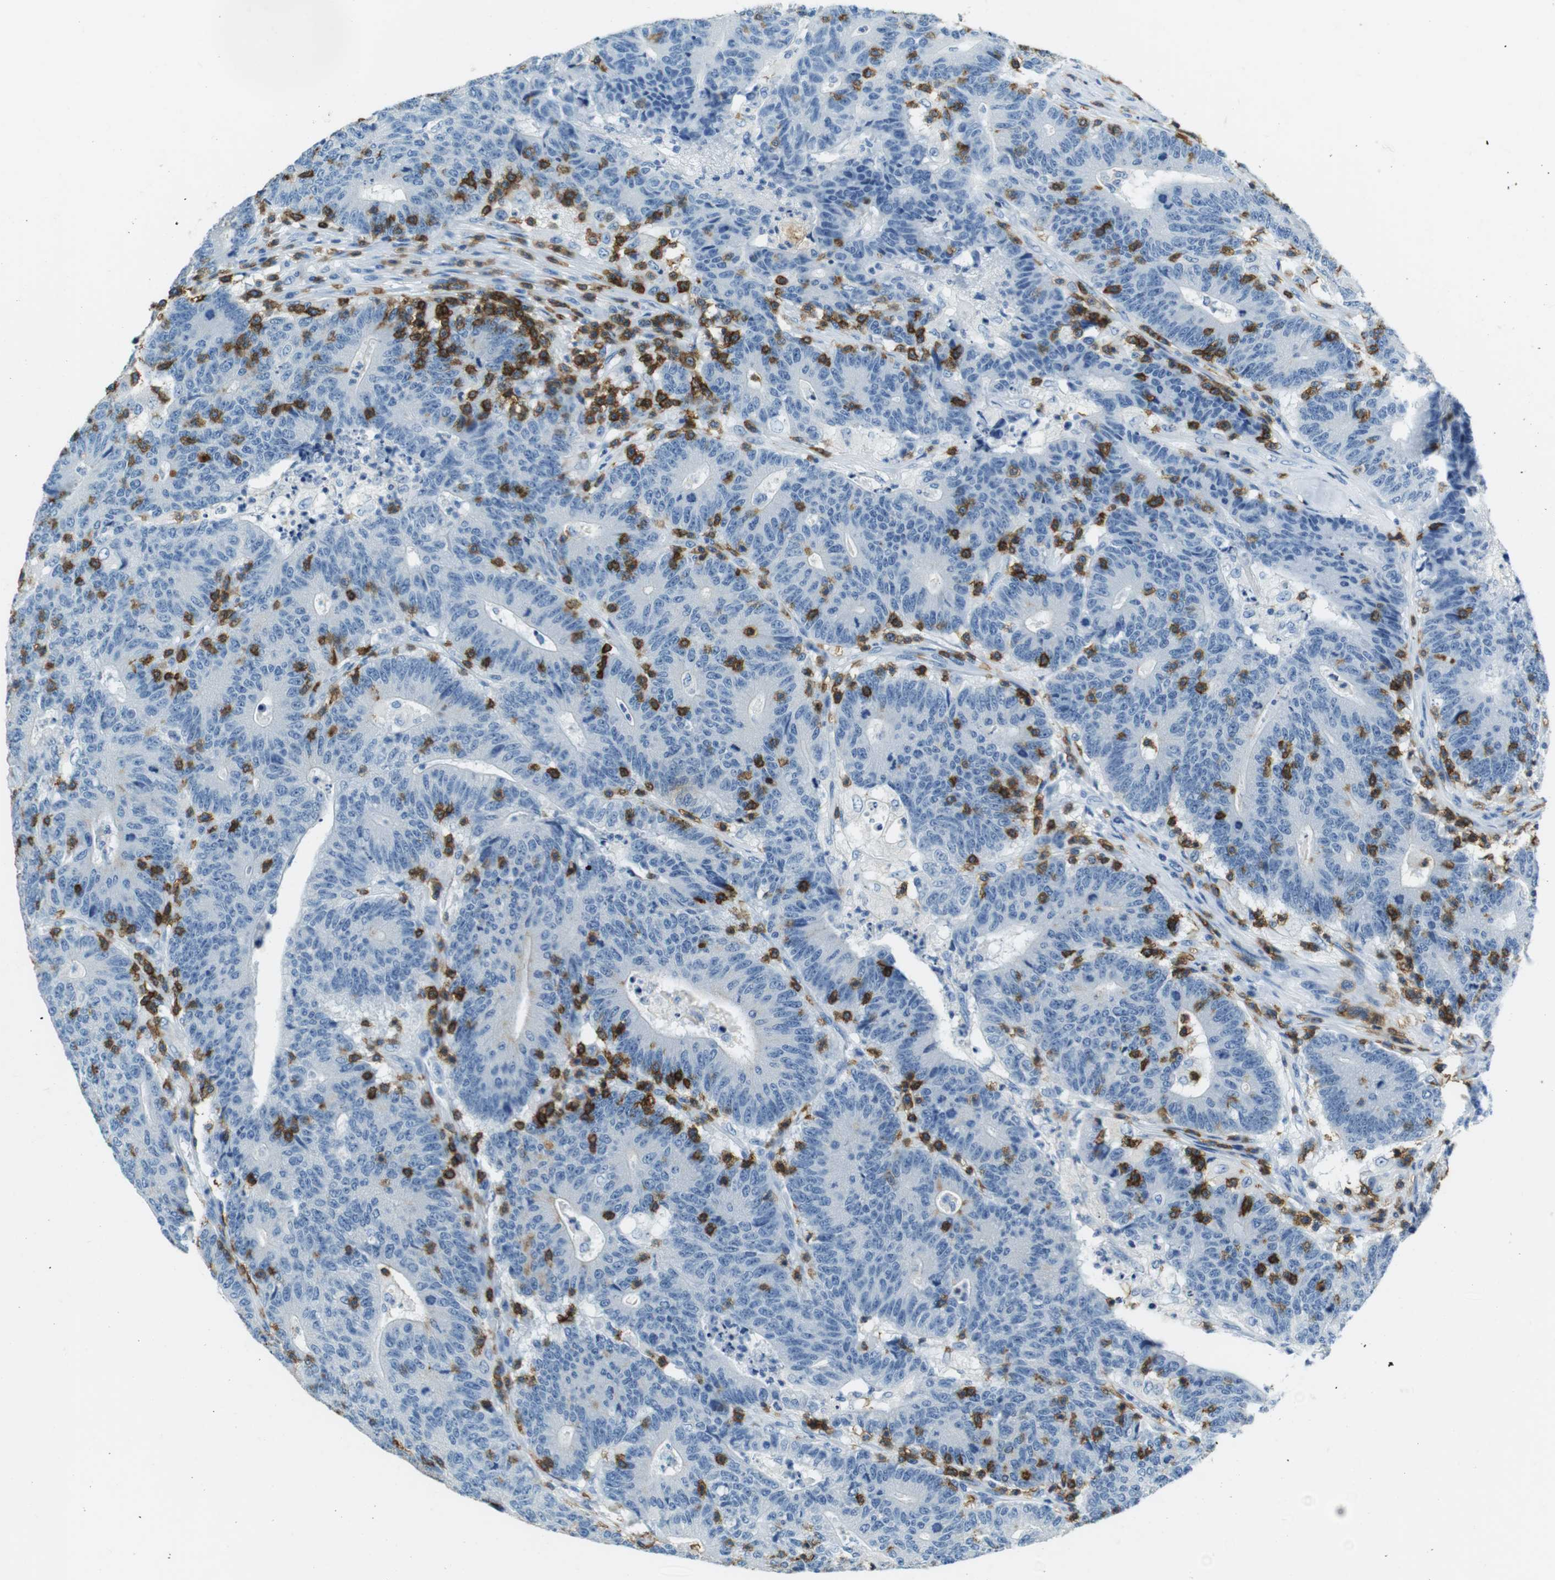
{"staining": {"intensity": "negative", "quantity": "none", "location": "none"}, "tissue": "colorectal cancer", "cell_type": "Tumor cells", "image_type": "cancer", "snomed": [{"axis": "morphology", "description": "Normal tissue, NOS"}, {"axis": "morphology", "description": "Adenocarcinoma, NOS"}, {"axis": "topography", "description": "Colon"}], "caption": "High power microscopy image of an immunohistochemistry (IHC) histopathology image of colorectal cancer, revealing no significant staining in tumor cells. The staining was performed using DAB (3,3'-diaminobenzidine) to visualize the protein expression in brown, while the nuclei were stained in blue with hematoxylin (Magnification: 20x).", "gene": "LAT", "patient": {"sex": "female", "age": 75}}